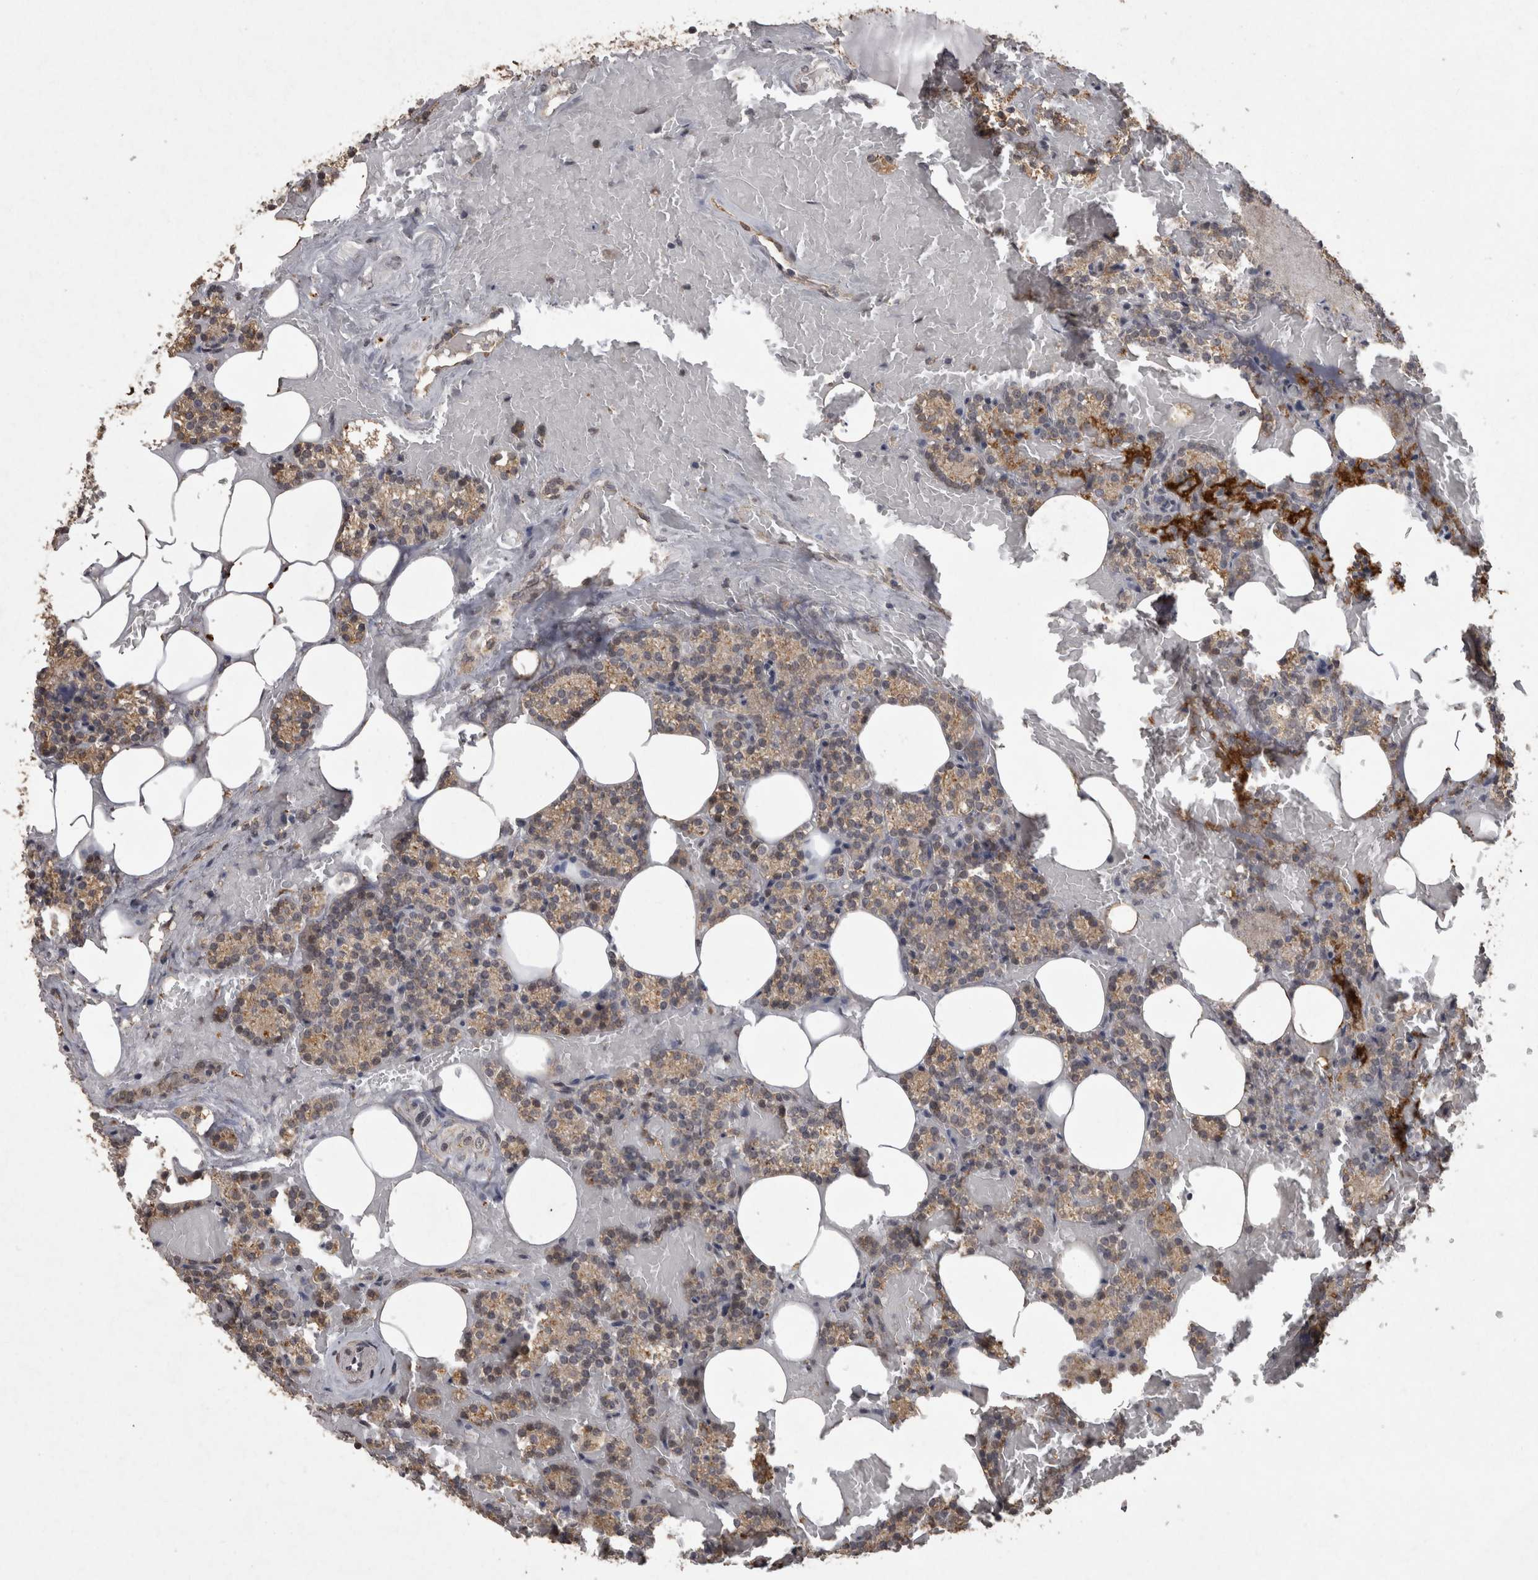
{"staining": {"intensity": "weak", "quantity": ">75%", "location": "cytoplasmic/membranous,nuclear"}, "tissue": "parathyroid gland", "cell_type": "Glandular cells", "image_type": "normal", "snomed": [{"axis": "morphology", "description": "Normal tissue, NOS"}, {"axis": "topography", "description": "Parathyroid gland"}], "caption": "Protein positivity by immunohistochemistry (IHC) shows weak cytoplasmic/membranous,nuclear positivity in about >75% of glandular cells in unremarkable parathyroid gland.", "gene": "MEP1A", "patient": {"sex": "female", "age": 78}}